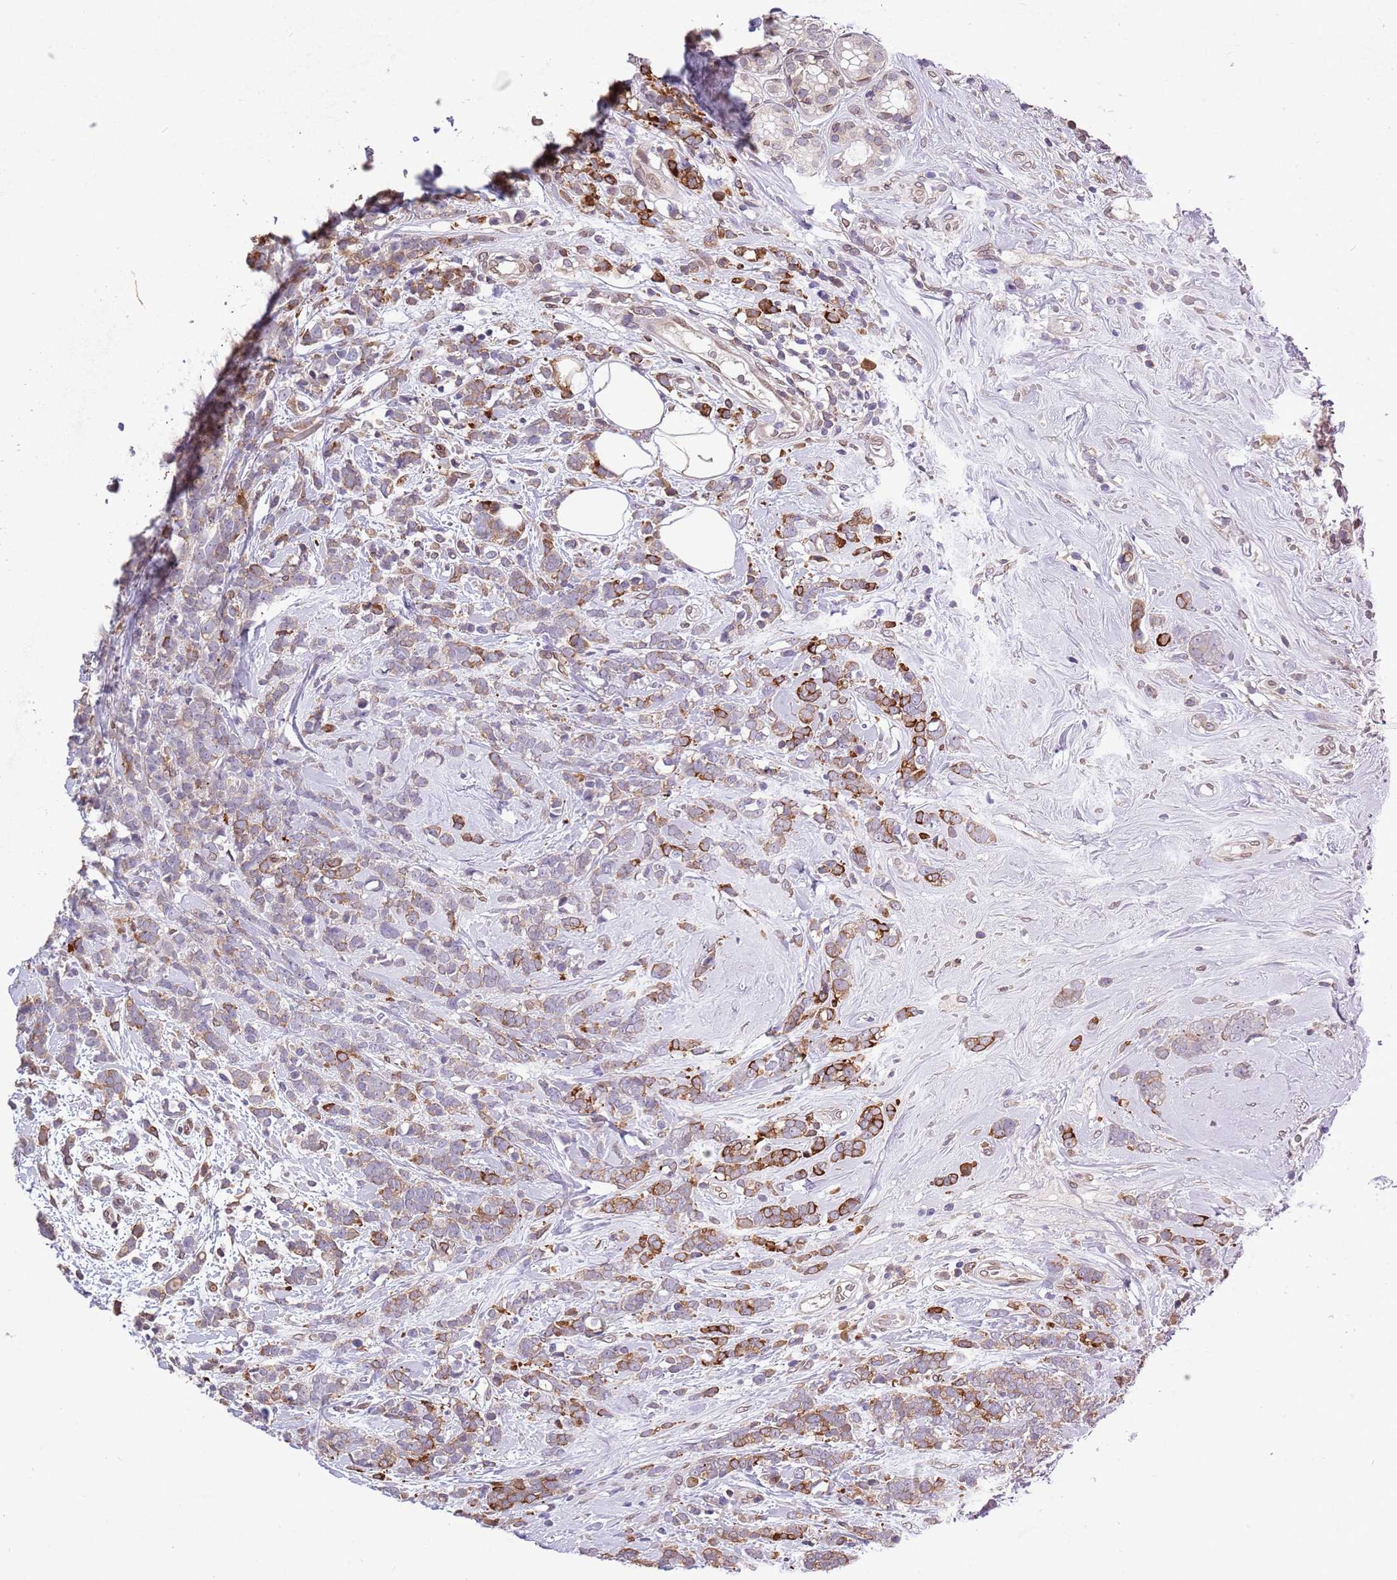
{"staining": {"intensity": "moderate", "quantity": "<25%", "location": "cytoplasmic/membranous"}, "tissue": "breast cancer", "cell_type": "Tumor cells", "image_type": "cancer", "snomed": [{"axis": "morphology", "description": "Lobular carcinoma"}, {"axis": "topography", "description": "Breast"}], "caption": "Protein expression analysis of breast cancer (lobular carcinoma) shows moderate cytoplasmic/membranous positivity in approximately <25% of tumor cells. (Stains: DAB (3,3'-diaminobenzidine) in brown, nuclei in blue, Microscopy: brightfield microscopy at high magnification).", "gene": "ZNF665", "patient": {"sex": "female", "age": 58}}